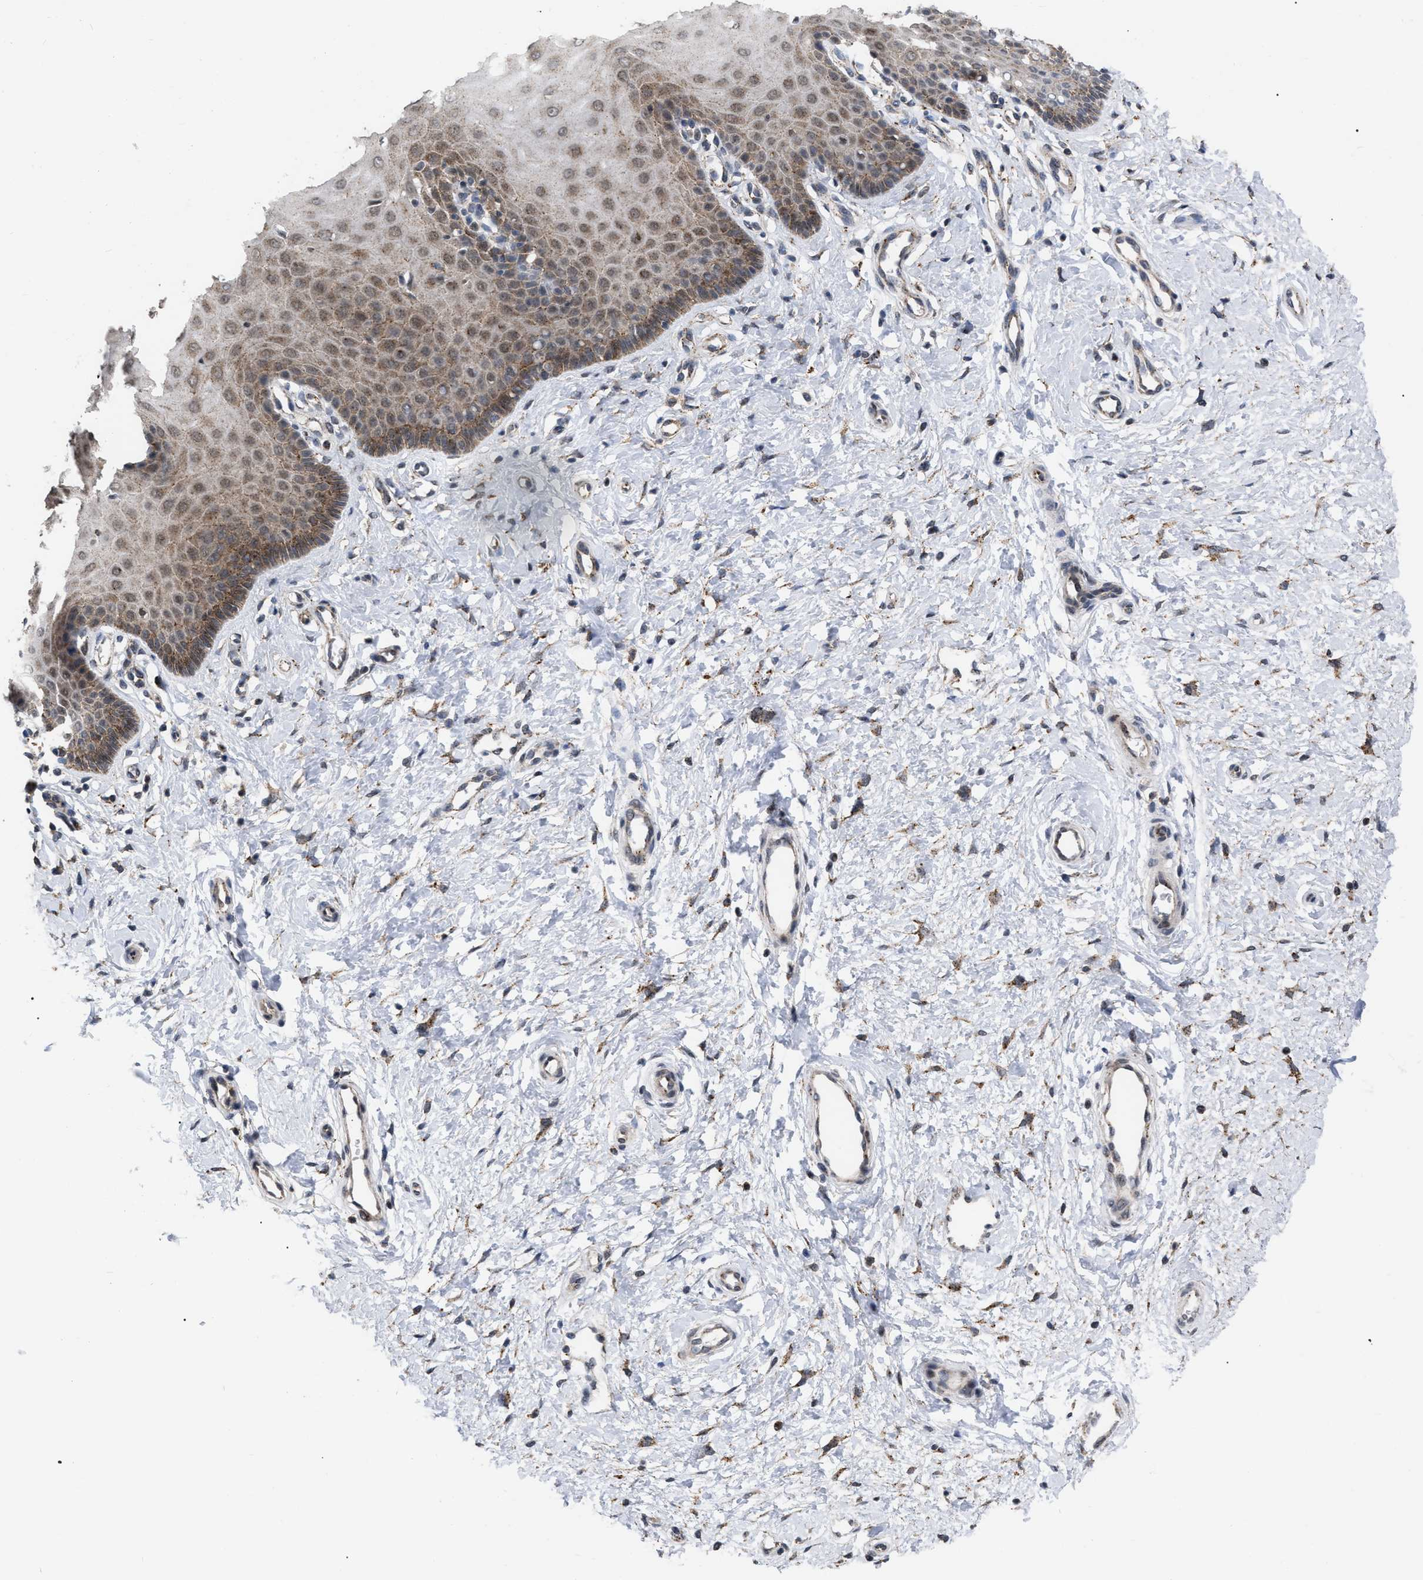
{"staining": {"intensity": "moderate", "quantity": ">75%", "location": "cytoplasmic/membranous,nuclear"}, "tissue": "cervix", "cell_type": "Squamous epithelial cells", "image_type": "normal", "snomed": [{"axis": "morphology", "description": "Normal tissue, NOS"}, {"axis": "topography", "description": "Cervix"}], "caption": "Brown immunohistochemical staining in benign human cervix reveals moderate cytoplasmic/membranous,nuclear staining in about >75% of squamous epithelial cells.", "gene": "UPF1", "patient": {"sex": "female", "age": 55}}